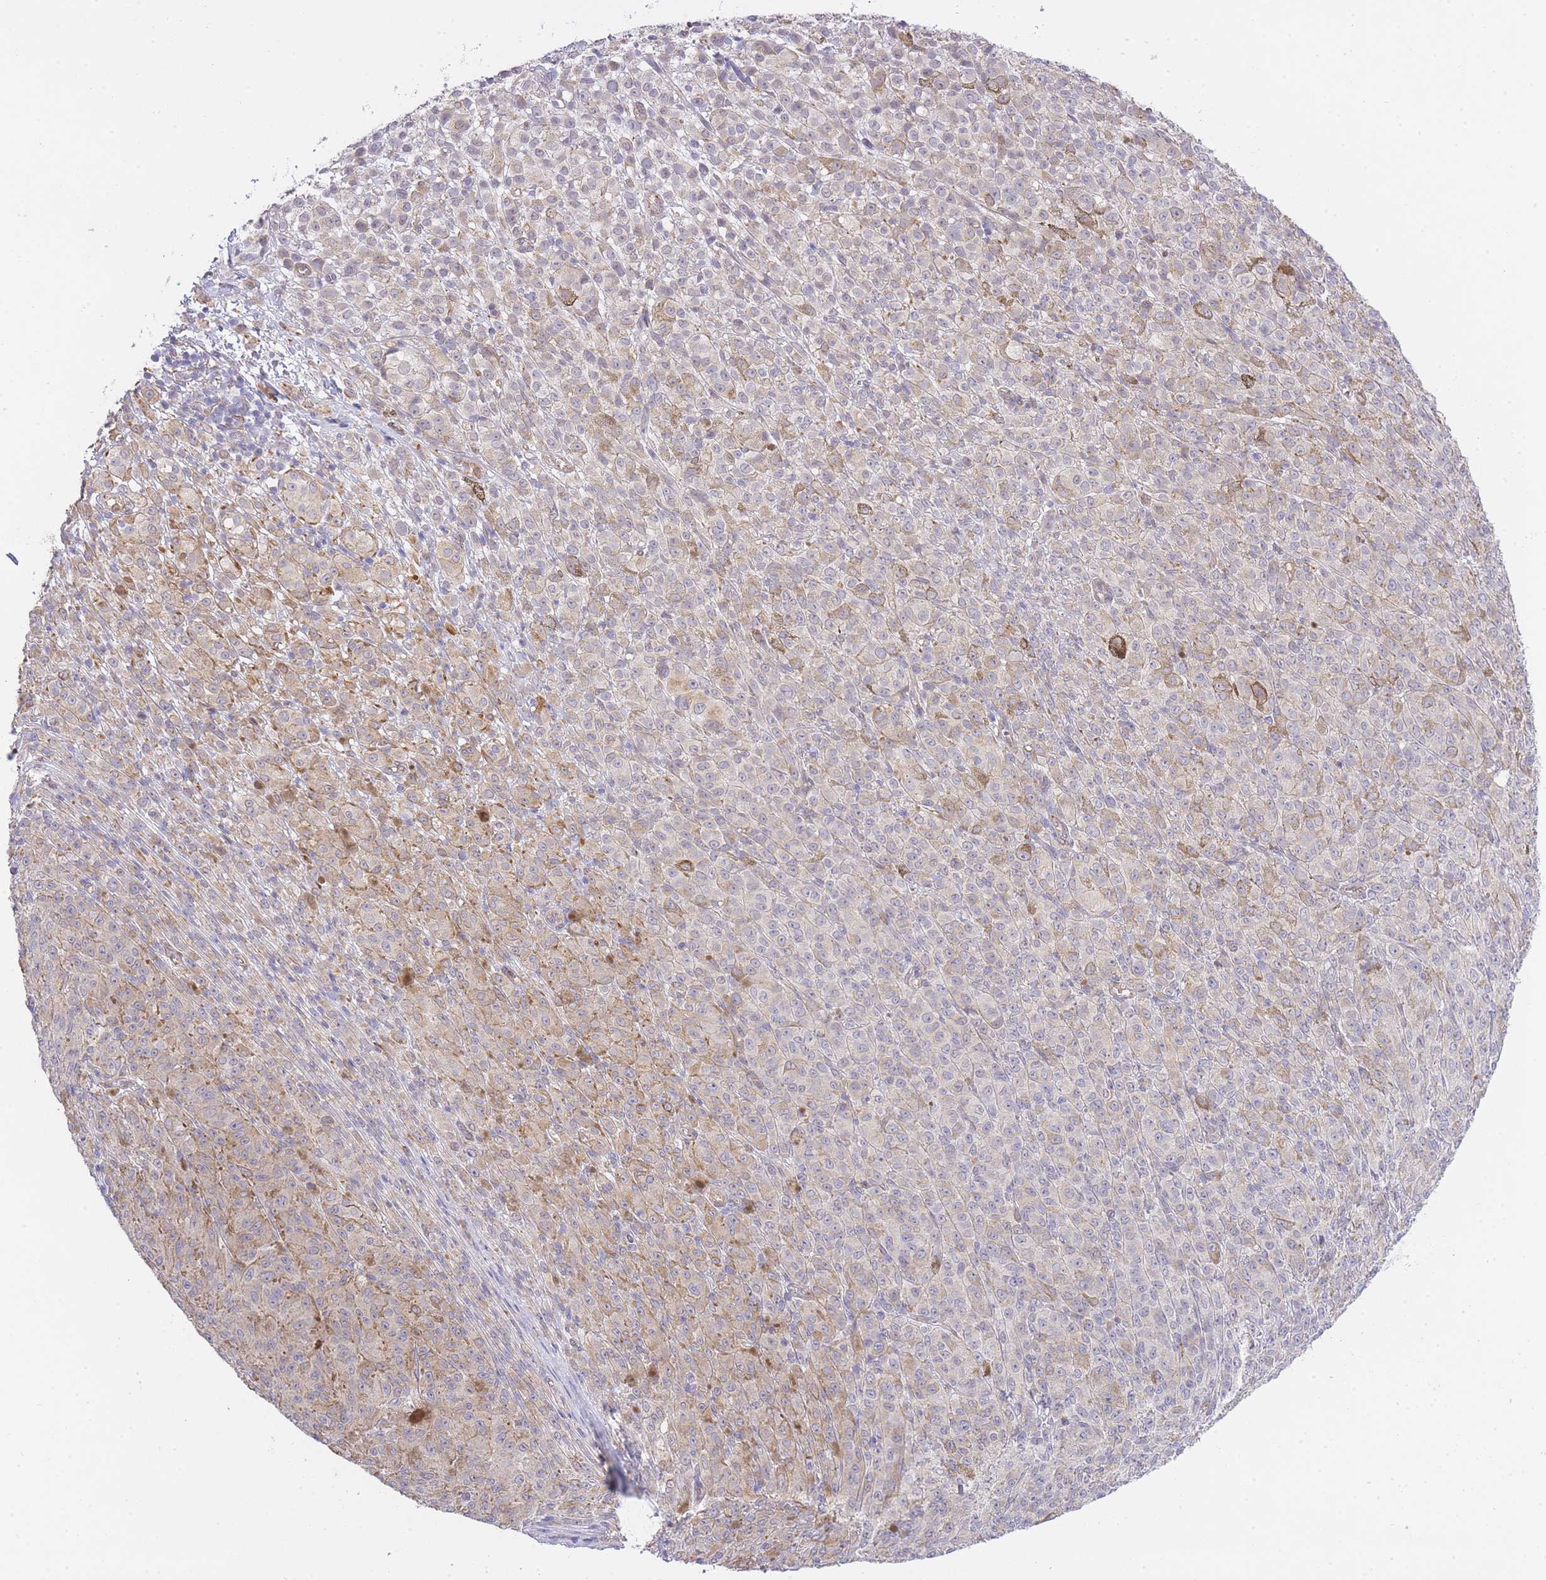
{"staining": {"intensity": "weak", "quantity": "<25%", "location": "cytoplasmic/membranous"}, "tissue": "melanoma", "cell_type": "Tumor cells", "image_type": "cancer", "snomed": [{"axis": "morphology", "description": "Malignant melanoma, NOS"}, {"axis": "topography", "description": "Skin"}], "caption": "Immunohistochemical staining of human melanoma demonstrates no significant expression in tumor cells.", "gene": "CTBP1", "patient": {"sex": "female", "age": 52}}